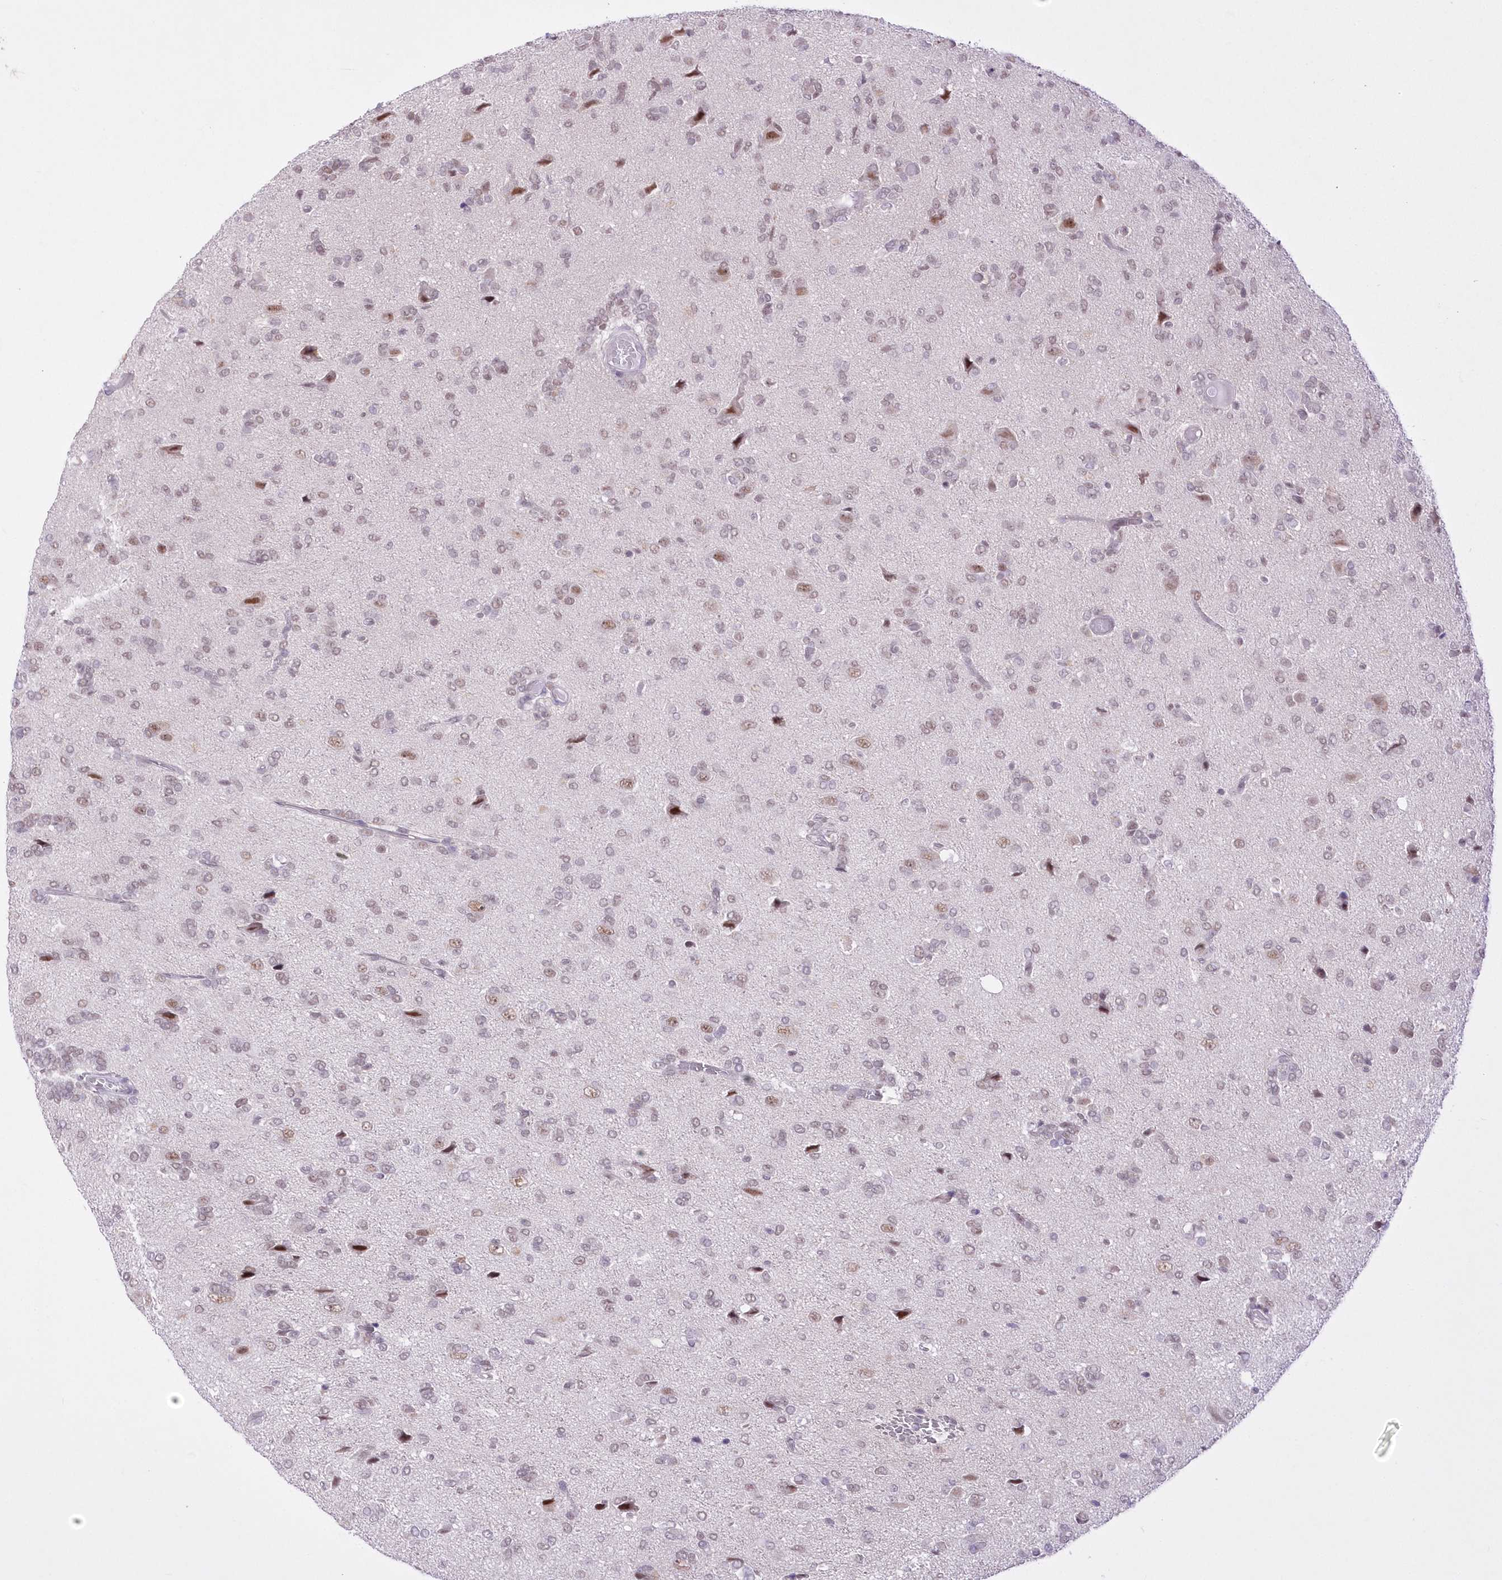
{"staining": {"intensity": "weak", "quantity": "<25%", "location": "nuclear"}, "tissue": "glioma", "cell_type": "Tumor cells", "image_type": "cancer", "snomed": [{"axis": "morphology", "description": "Glioma, malignant, High grade"}, {"axis": "topography", "description": "Brain"}], "caption": "Photomicrograph shows no significant protein expression in tumor cells of malignant high-grade glioma. Nuclei are stained in blue.", "gene": "NSUN2", "patient": {"sex": "female", "age": 59}}